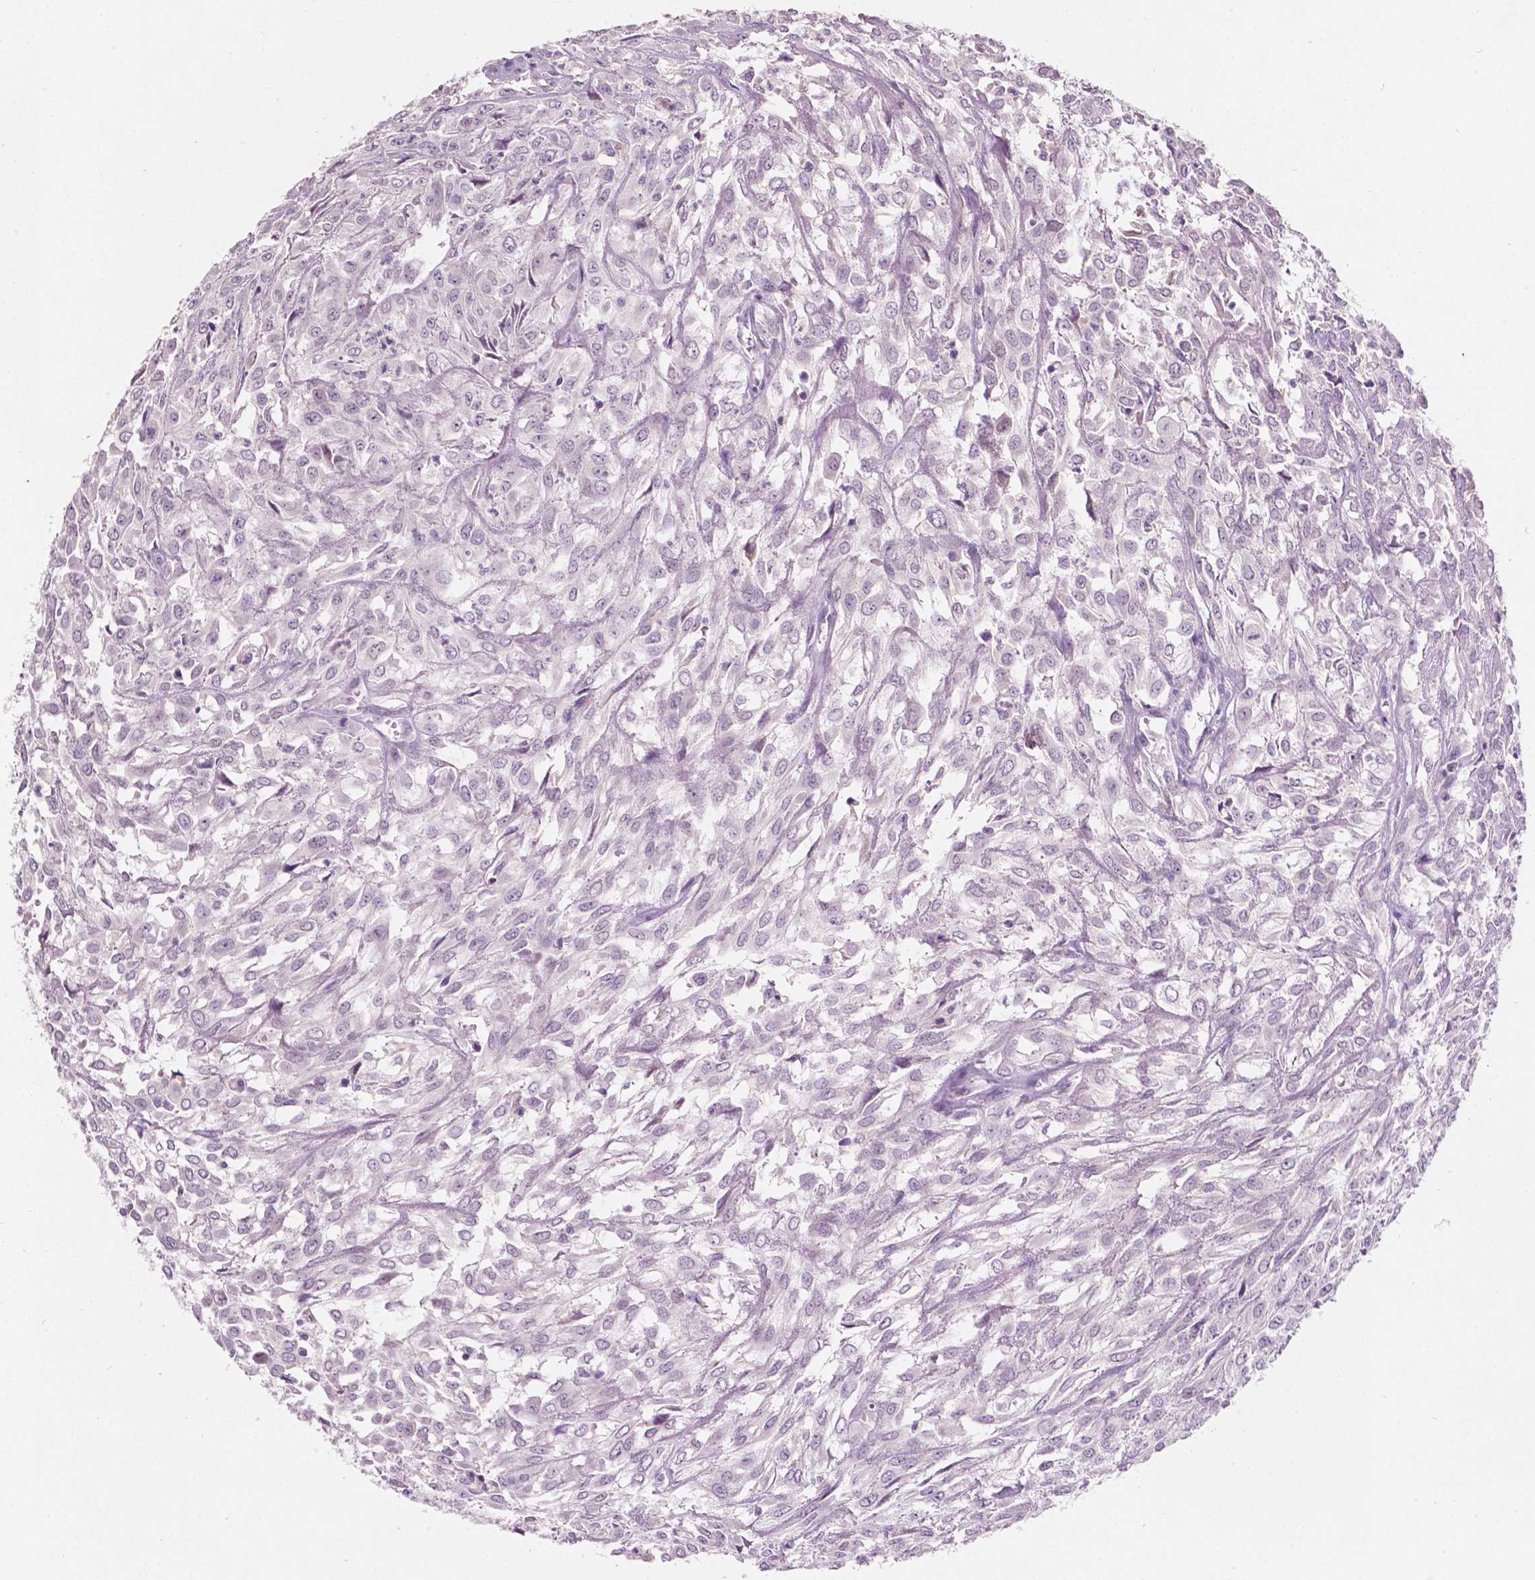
{"staining": {"intensity": "negative", "quantity": "none", "location": "none"}, "tissue": "urothelial cancer", "cell_type": "Tumor cells", "image_type": "cancer", "snomed": [{"axis": "morphology", "description": "Urothelial carcinoma, High grade"}, {"axis": "topography", "description": "Urinary bladder"}], "caption": "Tumor cells show no significant staining in urothelial carcinoma (high-grade). (Stains: DAB IHC with hematoxylin counter stain, Microscopy: brightfield microscopy at high magnification).", "gene": "TM6SF2", "patient": {"sex": "male", "age": 67}}